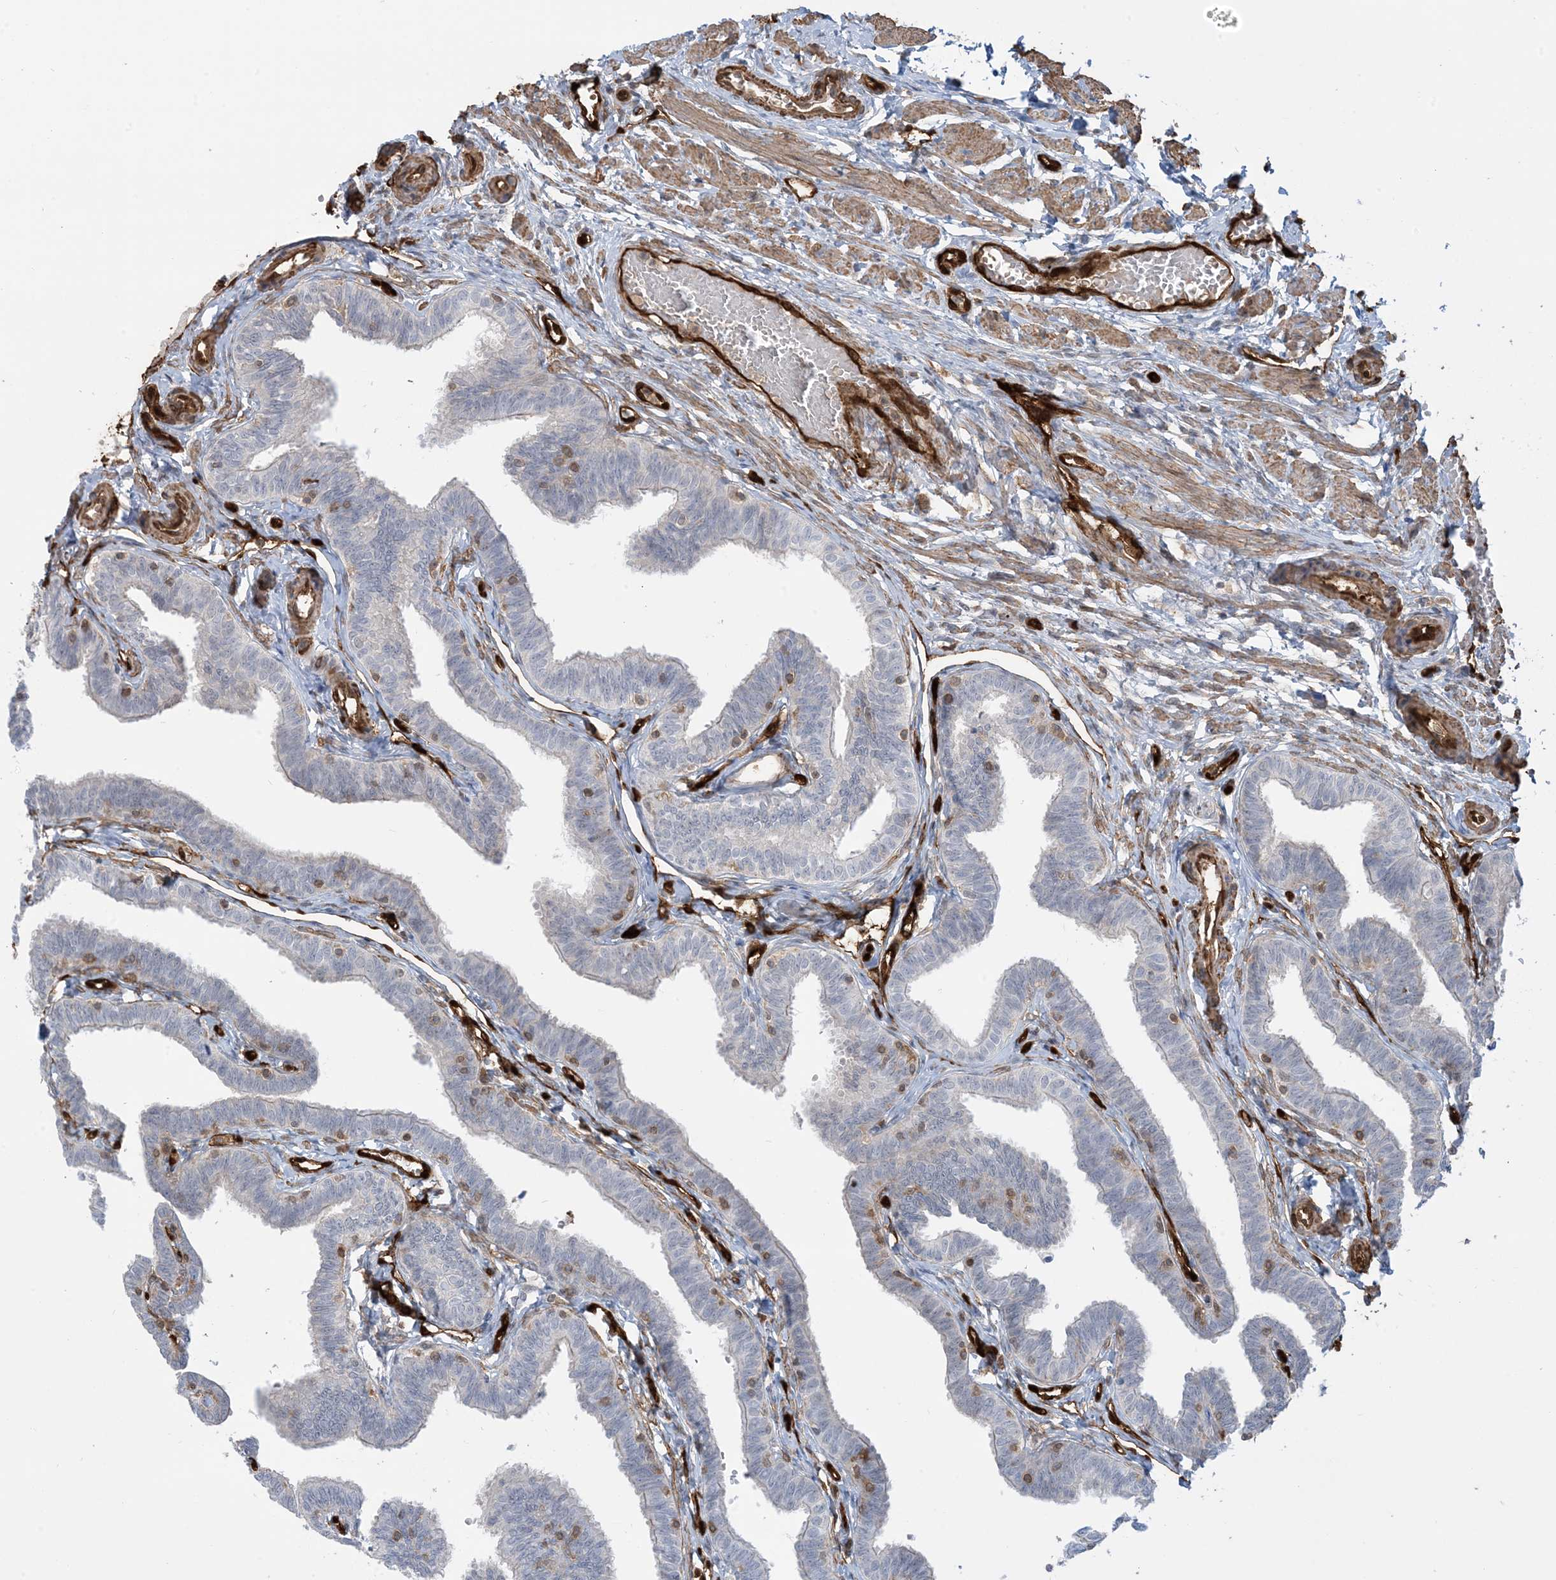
{"staining": {"intensity": "negative", "quantity": "none", "location": "none"}, "tissue": "fallopian tube", "cell_type": "Glandular cells", "image_type": "normal", "snomed": [{"axis": "morphology", "description": "Normal tissue, NOS"}, {"axis": "topography", "description": "Fallopian tube"}, {"axis": "topography", "description": "Ovary"}], "caption": "This is an immunohistochemistry (IHC) histopathology image of unremarkable fallopian tube. There is no staining in glandular cells.", "gene": "PPM1F", "patient": {"sex": "female", "age": 23}}